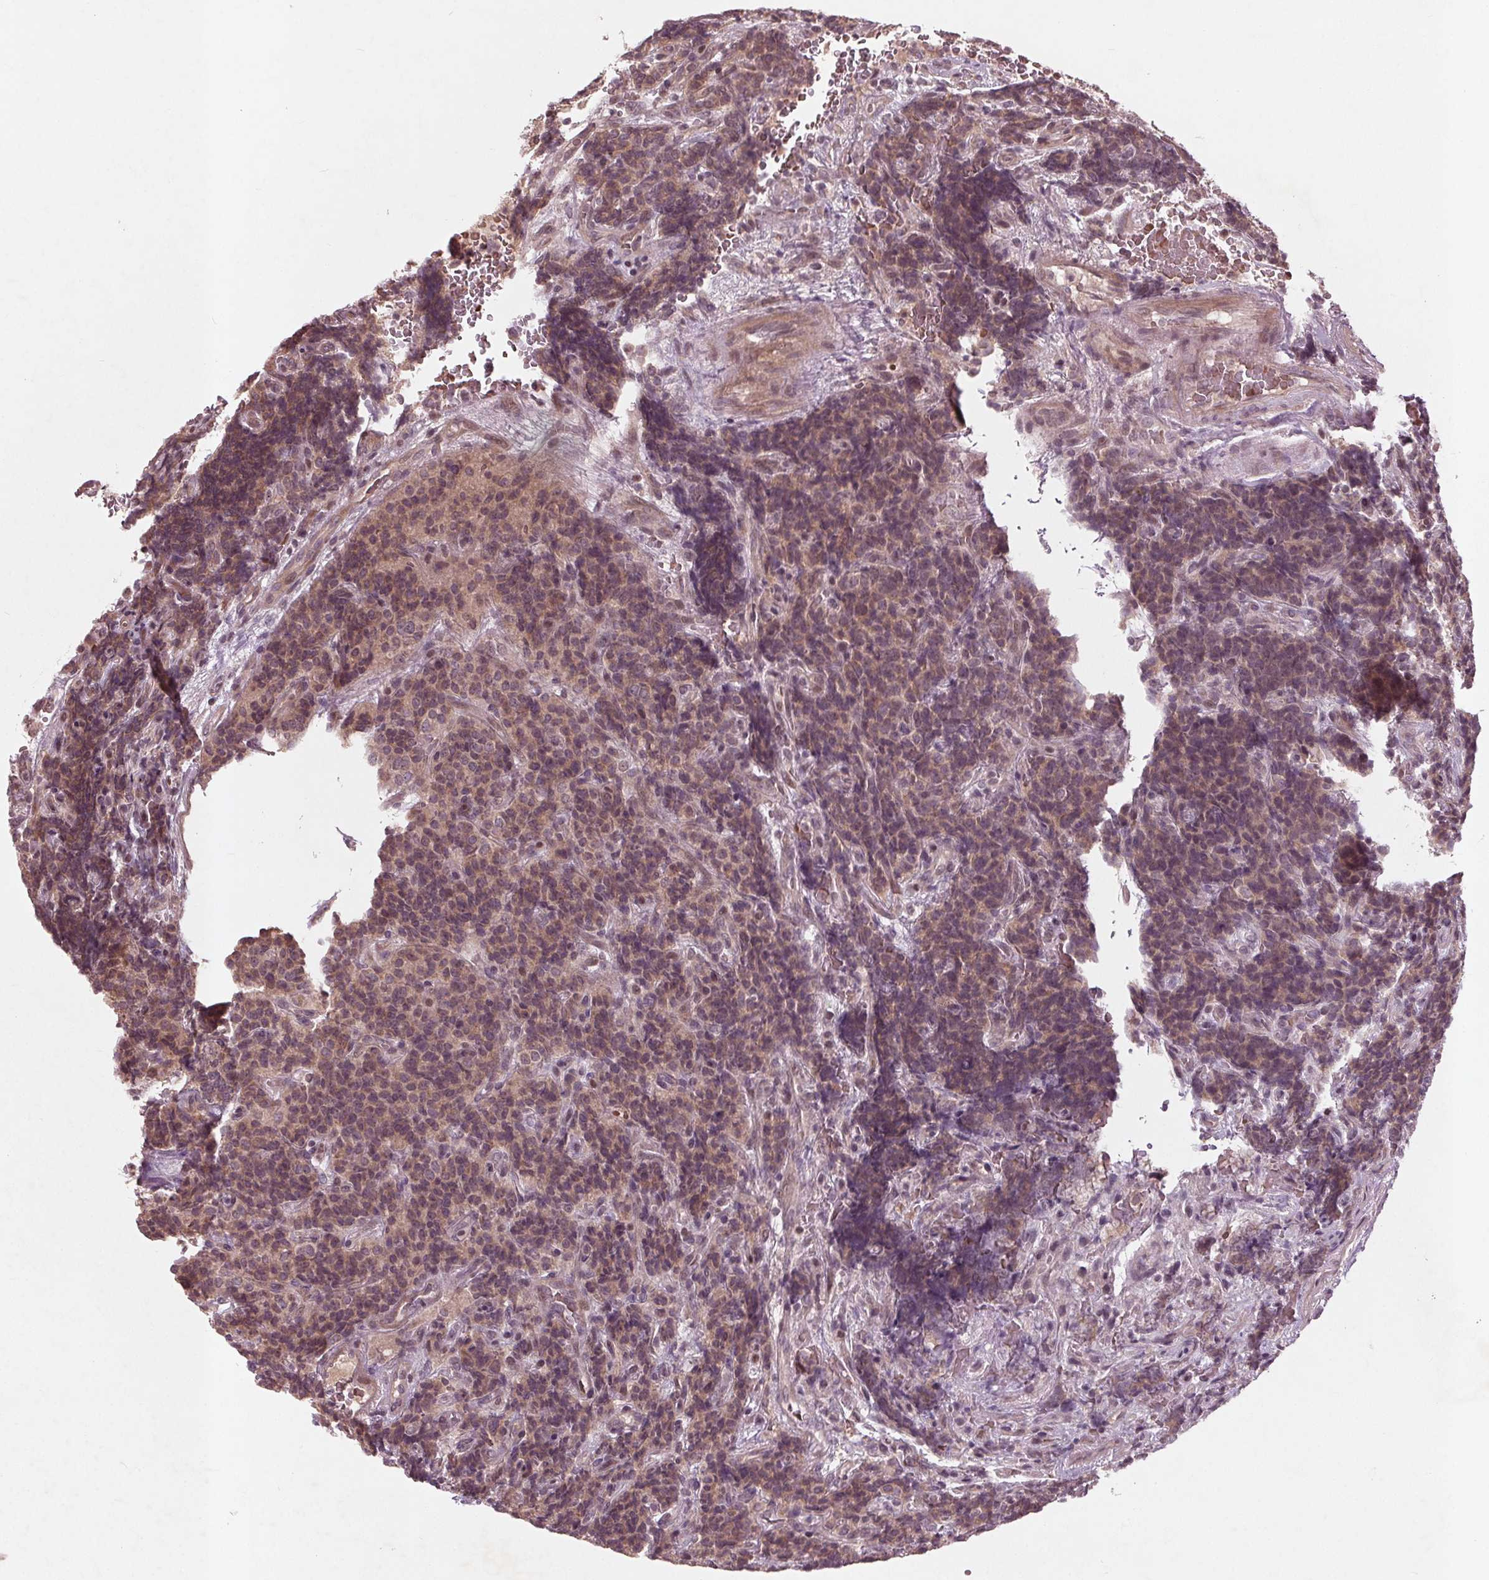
{"staining": {"intensity": "weak", "quantity": ">75%", "location": "cytoplasmic/membranous"}, "tissue": "carcinoid", "cell_type": "Tumor cells", "image_type": "cancer", "snomed": [{"axis": "morphology", "description": "Carcinoid, malignant, NOS"}, {"axis": "topography", "description": "Pancreas"}], "caption": "A micrograph of carcinoid stained for a protein reveals weak cytoplasmic/membranous brown staining in tumor cells.", "gene": "CDKL4", "patient": {"sex": "male", "age": 36}}